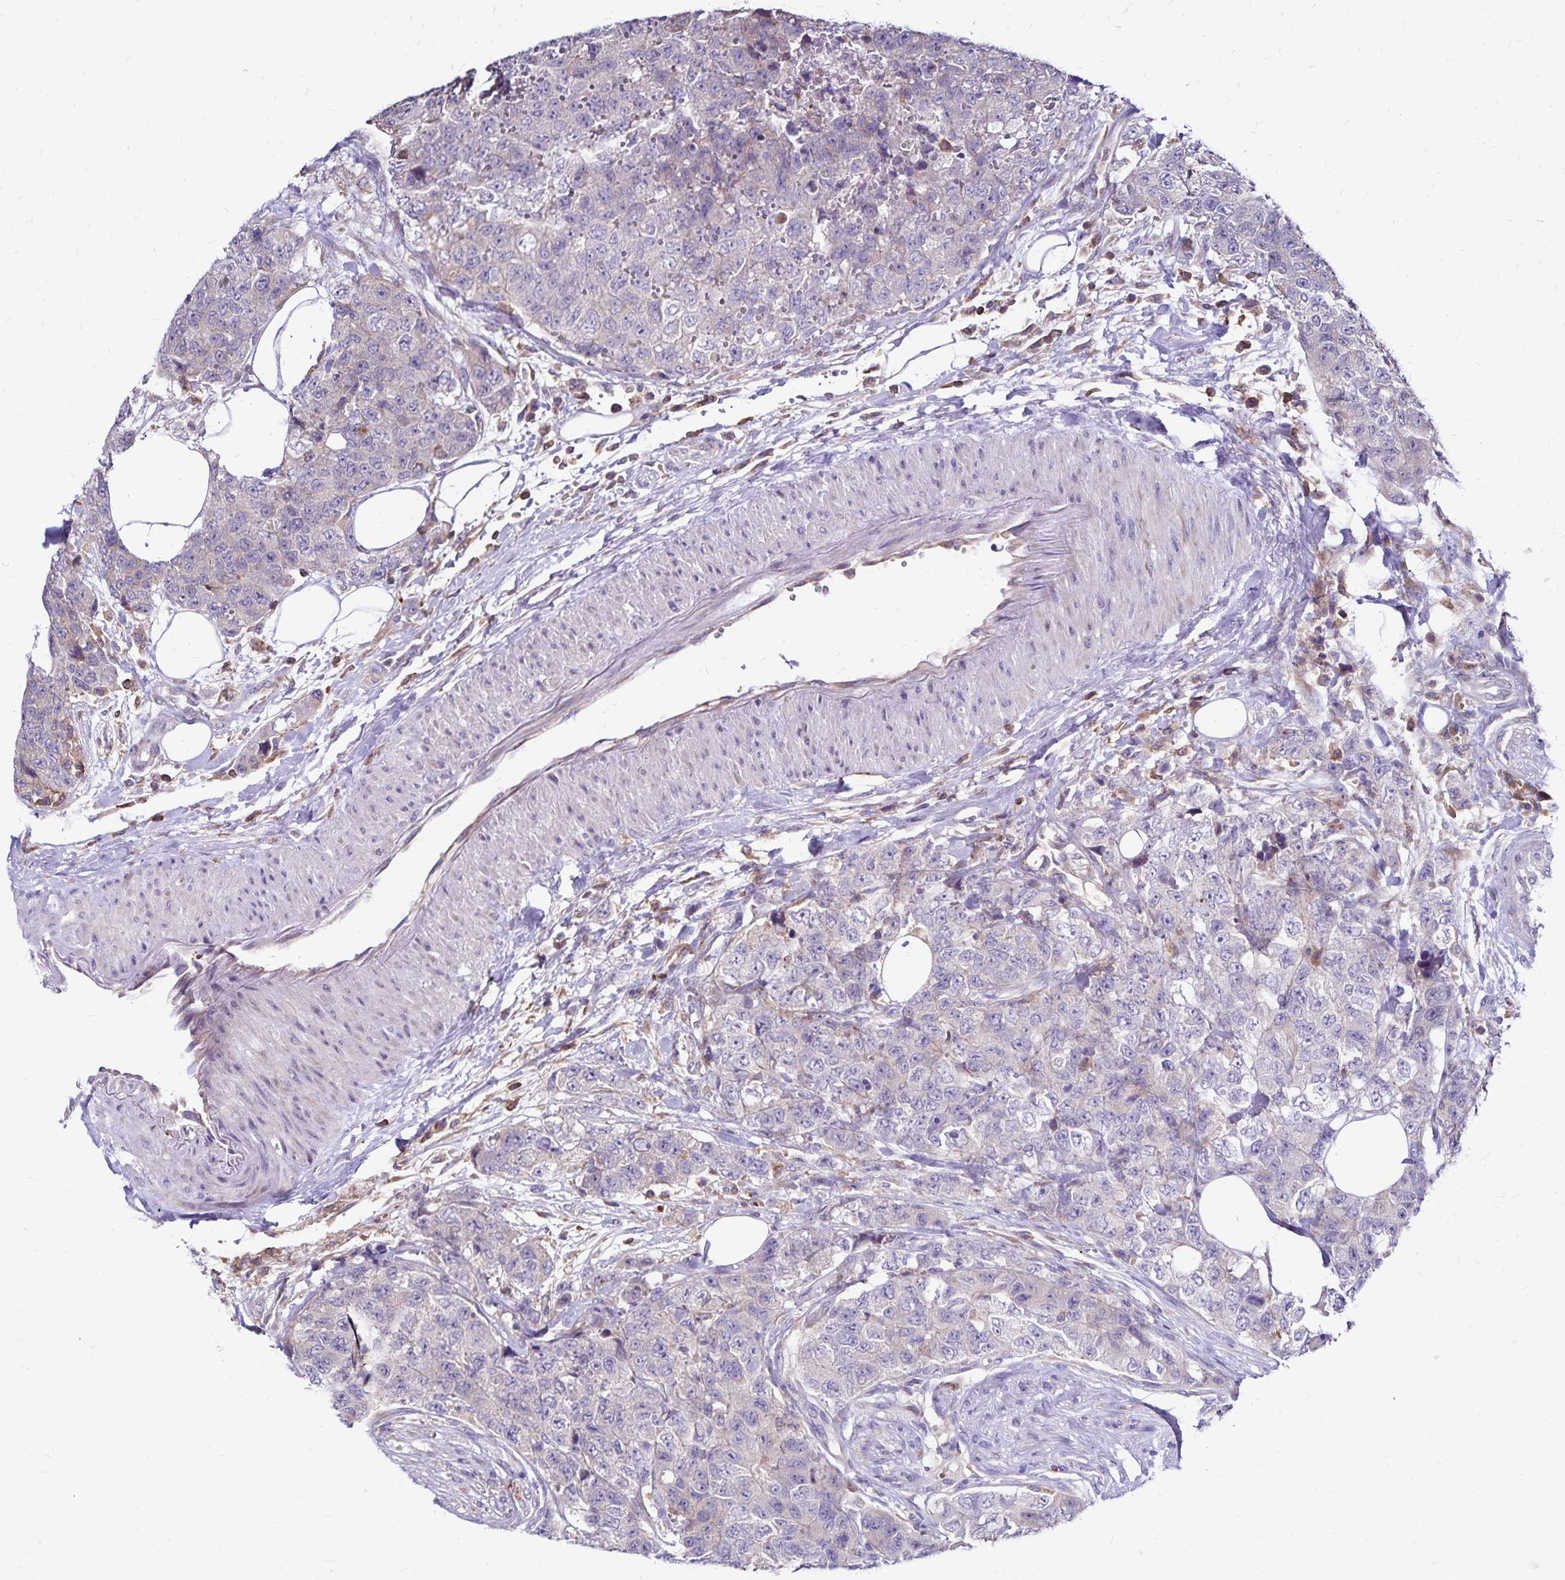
{"staining": {"intensity": "negative", "quantity": "none", "location": "none"}, "tissue": "urothelial cancer", "cell_type": "Tumor cells", "image_type": "cancer", "snomed": [{"axis": "morphology", "description": "Urothelial carcinoma, High grade"}, {"axis": "topography", "description": "Urinary bladder"}], "caption": "The micrograph displays no staining of tumor cells in high-grade urothelial carcinoma. (Immunohistochemistry, brightfield microscopy, high magnification).", "gene": "NAGPA", "patient": {"sex": "female", "age": 78}}